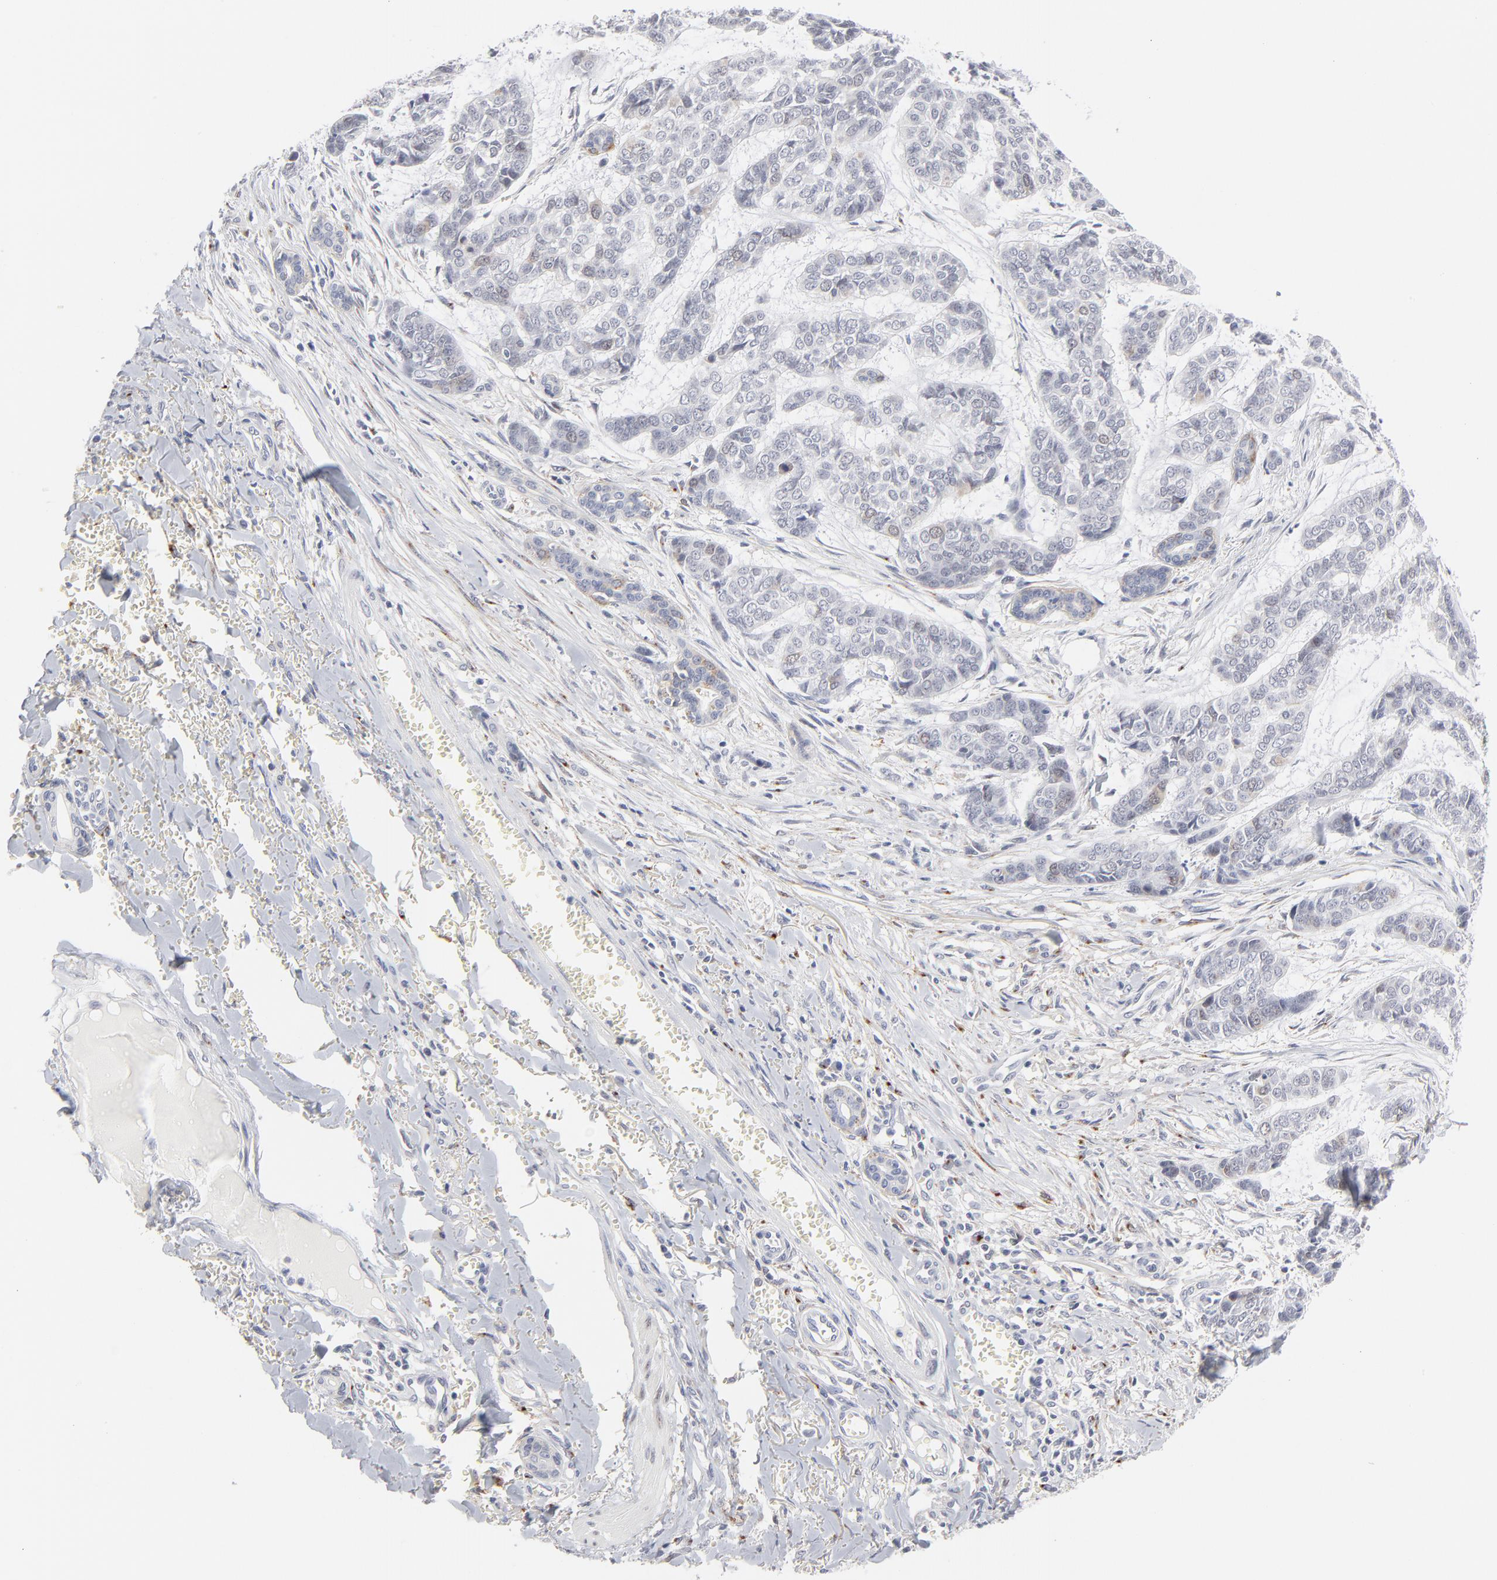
{"staining": {"intensity": "weak", "quantity": "<25%", "location": "cytoplasmic/membranous"}, "tissue": "skin cancer", "cell_type": "Tumor cells", "image_type": "cancer", "snomed": [{"axis": "morphology", "description": "Basal cell carcinoma"}, {"axis": "topography", "description": "Skin"}], "caption": "DAB (3,3'-diaminobenzidine) immunohistochemical staining of human skin cancer demonstrates no significant staining in tumor cells.", "gene": "AURKA", "patient": {"sex": "female", "age": 64}}